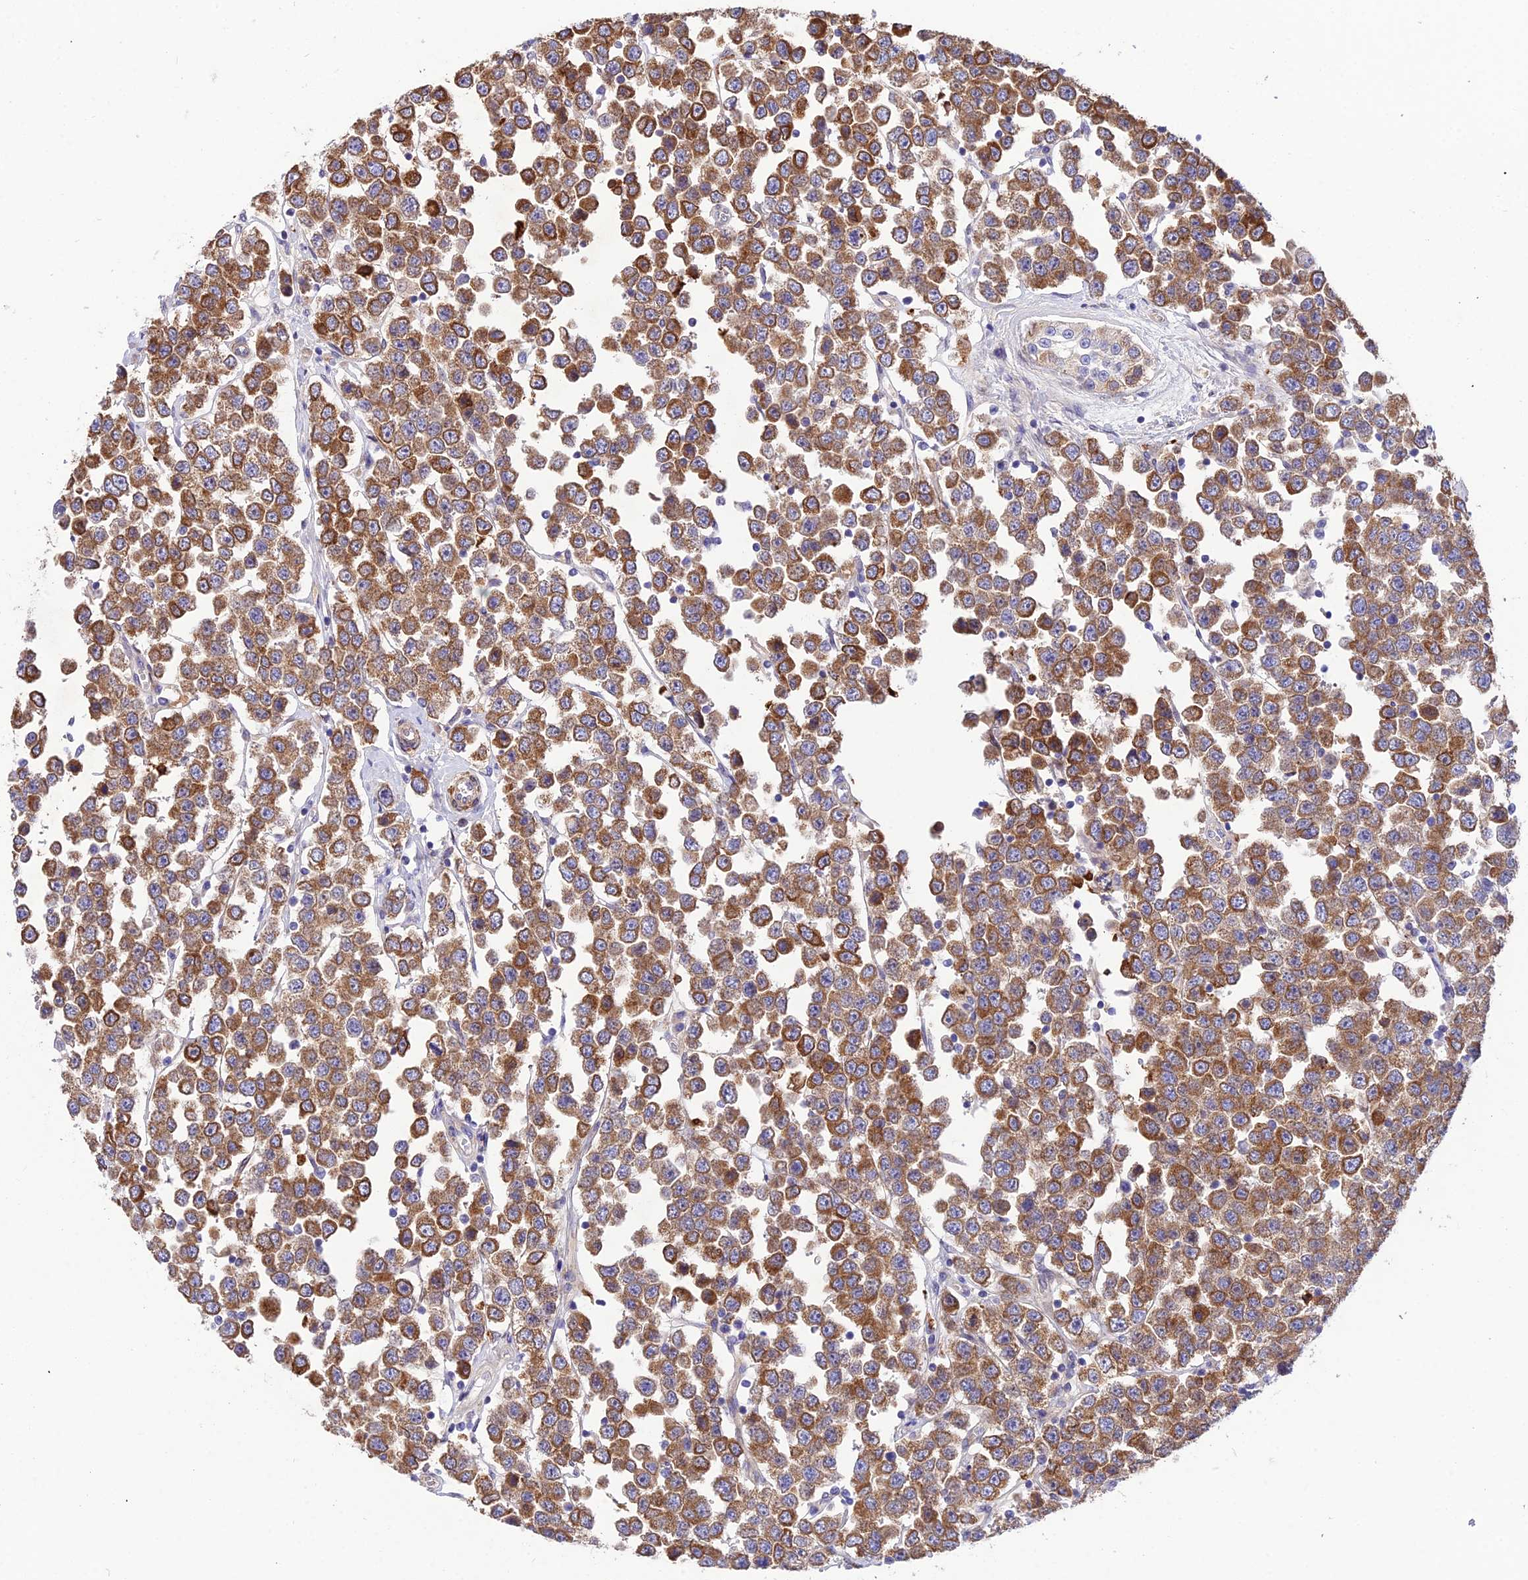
{"staining": {"intensity": "strong", "quantity": ">75%", "location": "cytoplasmic/membranous"}, "tissue": "testis cancer", "cell_type": "Tumor cells", "image_type": "cancer", "snomed": [{"axis": "morphology", "description": "Seminoma, NOS"}, {"axis": "topography", "description": "Testis"}], "caption": "Protein staining reveals strong cytoplasmic/membranous positivity in about >75% of tumor cells in testis cancer (seminoma).", "gene": "TRIM43B", "patient": {"sex": "male", "age": 28}}